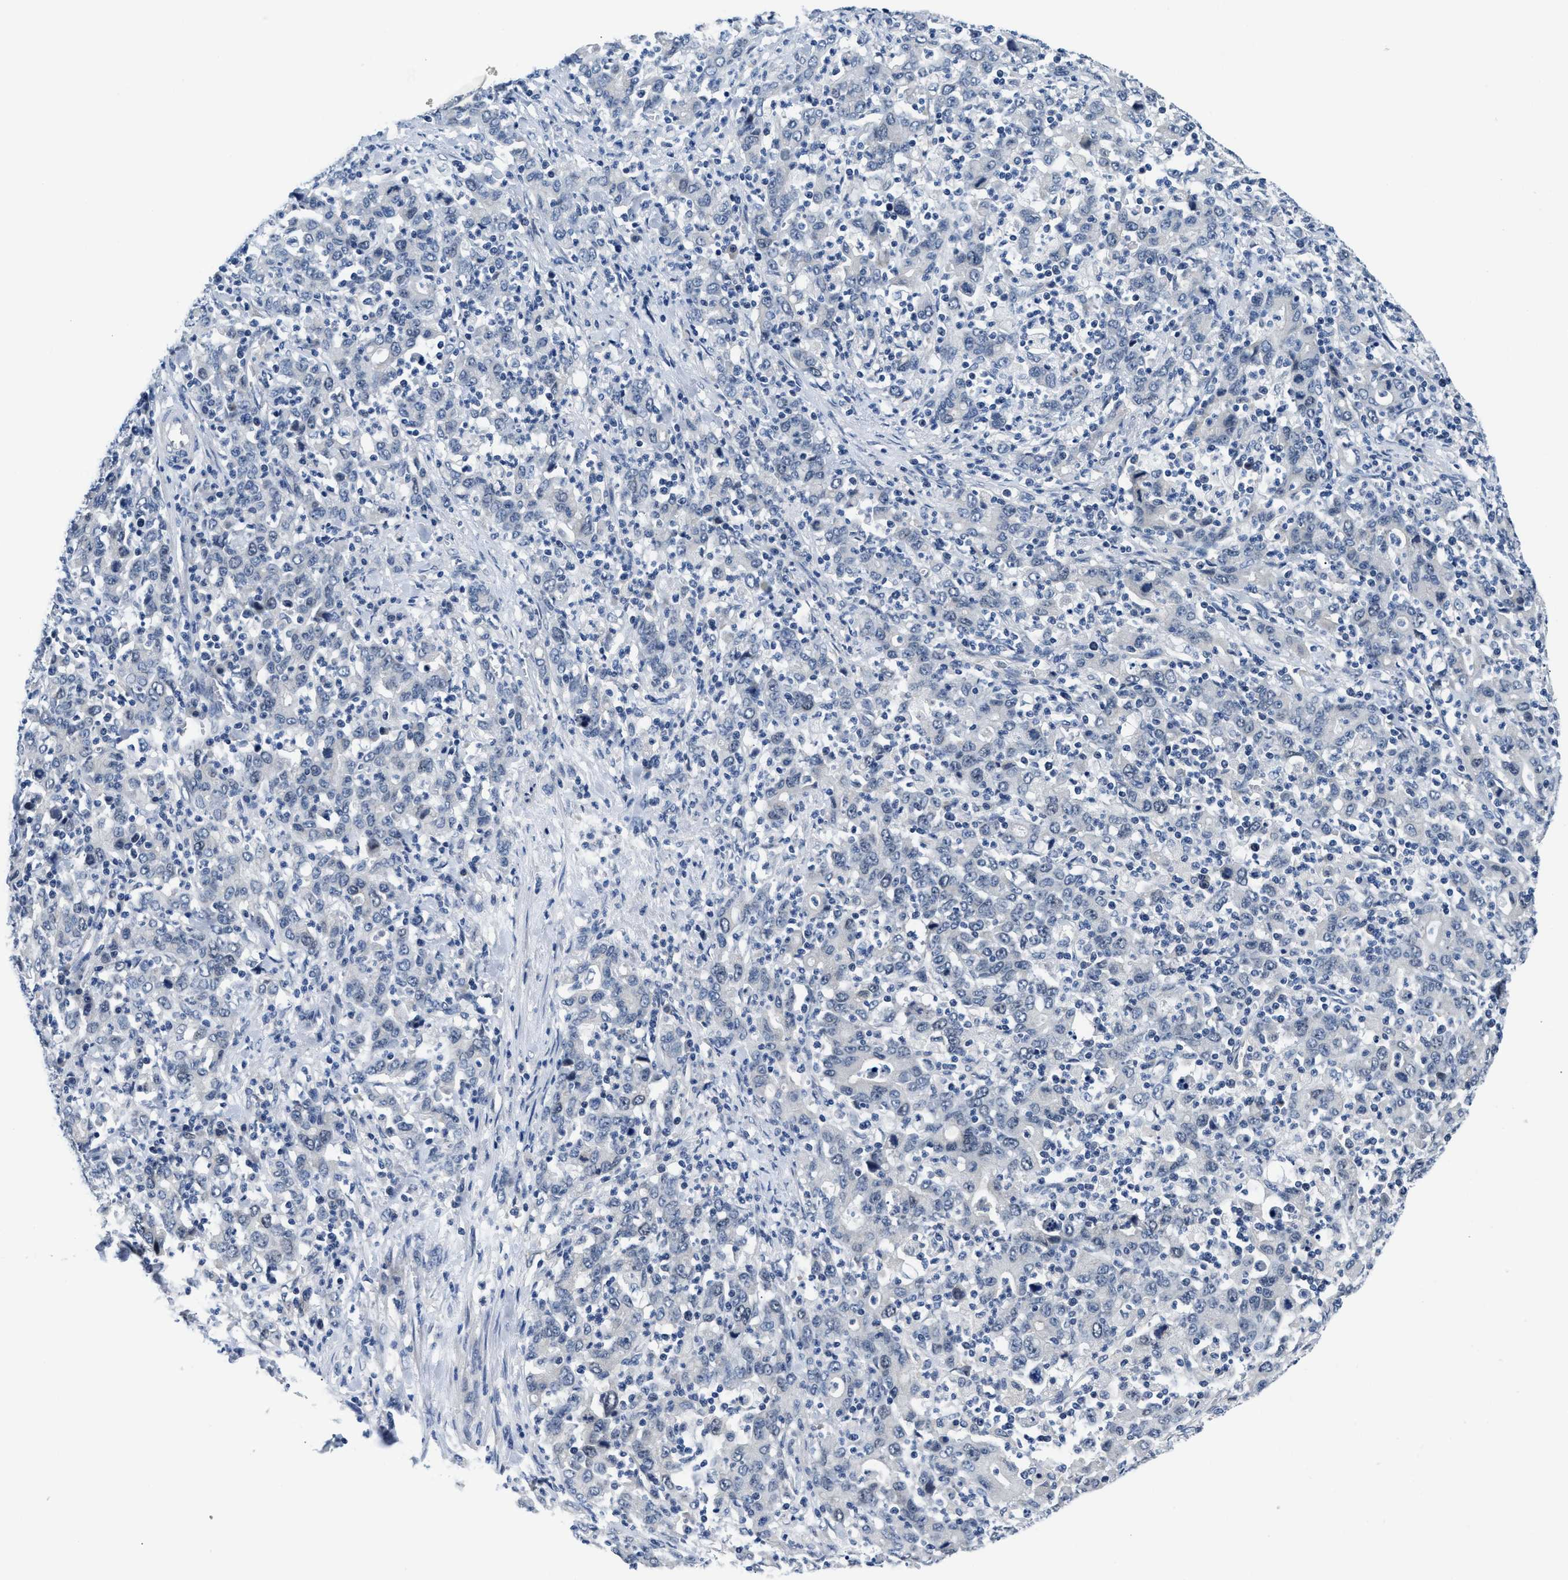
{"staining": {"intensity": "negative", "quantity": "none", "location": "none"}, "tissue": "stomach cancer", "cell_type": "Tumor cells", "image_type": "cancer", "snomed": [{"axis": "morphology", "description": "Adenocarcinoma, NOS"}, {"axis": "topography", "description": "Stomach, upper"}], "caption": "Immunohistochemistry (IHC) photomicrograph of neoplastic tissue: human stomach cancer stained with DAB (3,3'-diaminobenzidine) demonstrates no significant protein positivity in tumor cells.", "gene": "CLGN", "patient": {"sex": "male", "age": 69}}